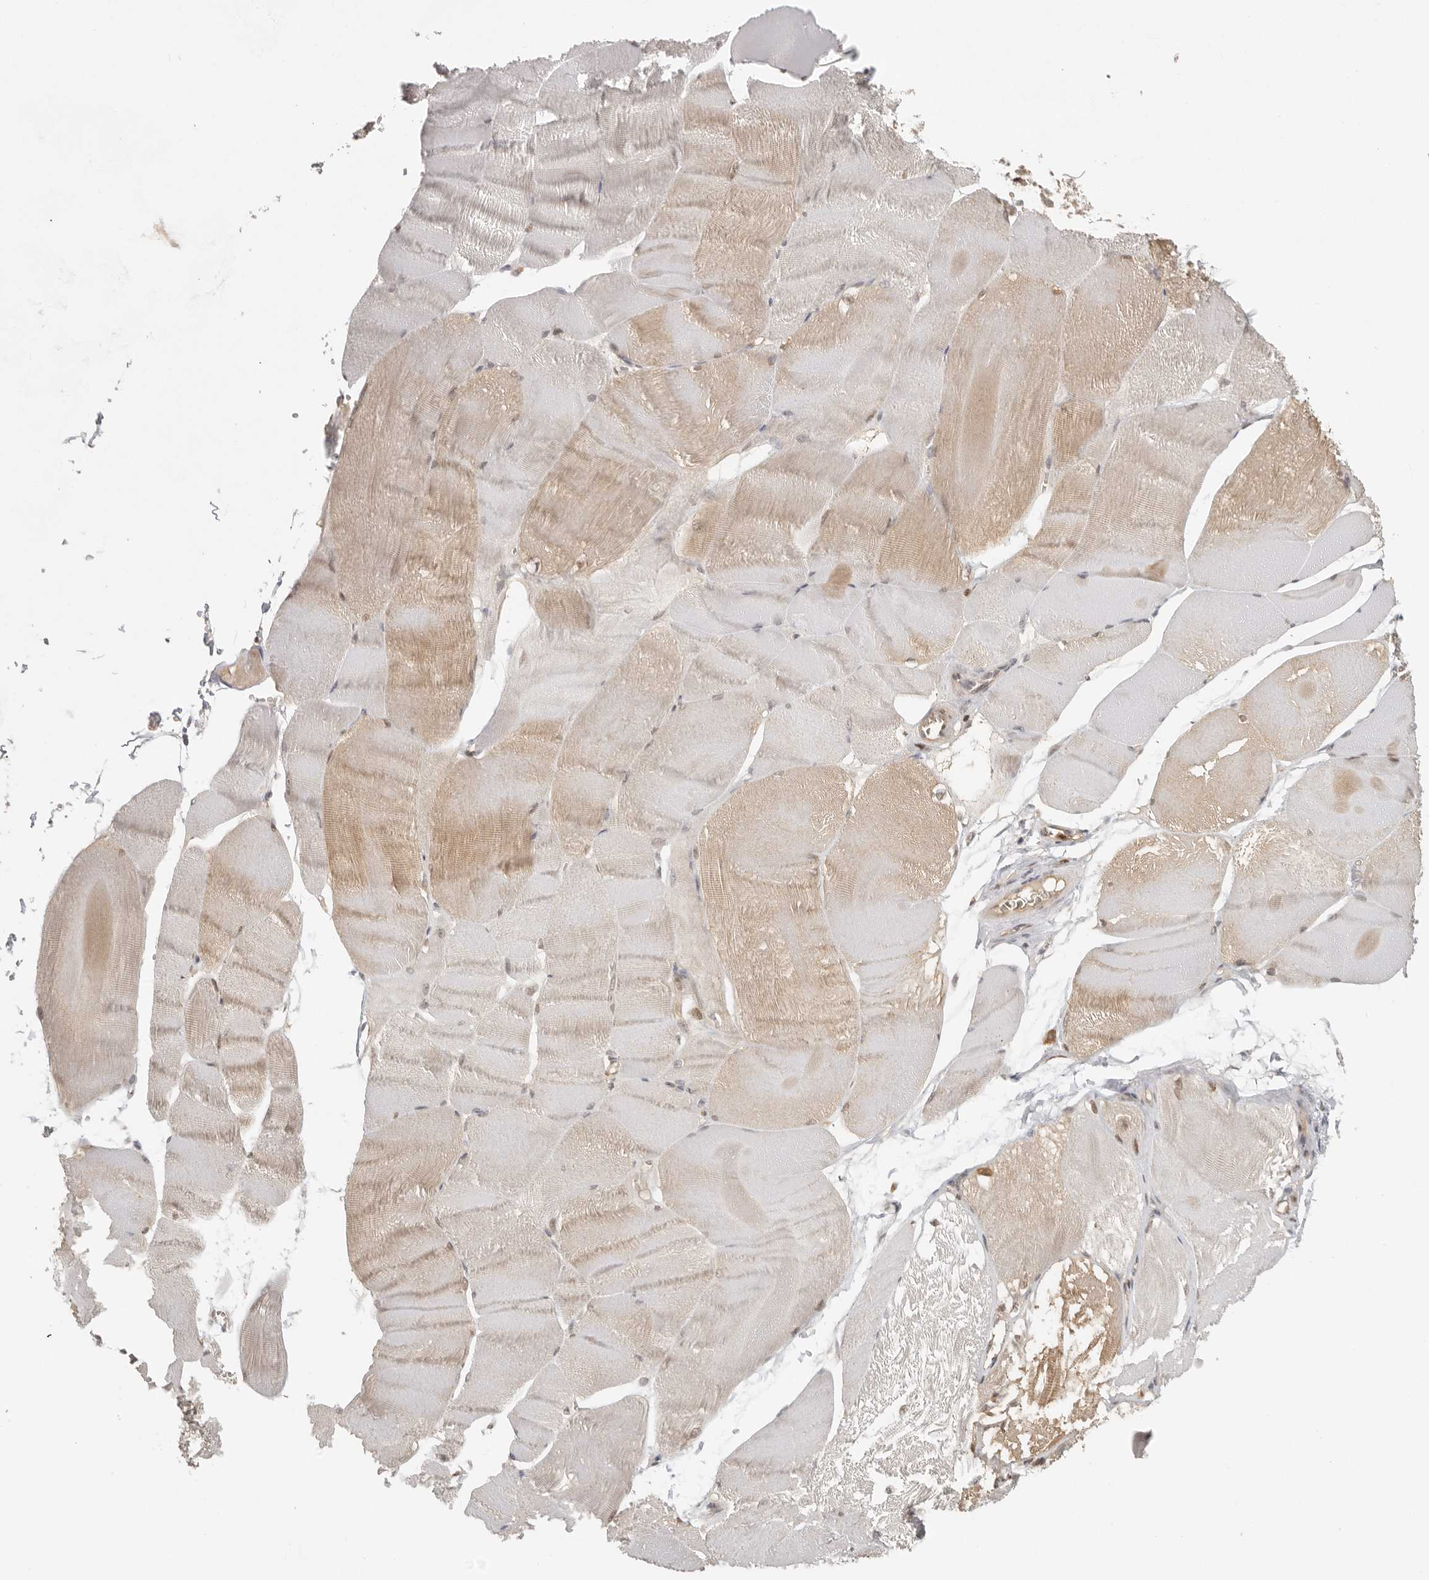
{"staining": {"intensity": "weak", "quantity": "<25%", "location": "cytoplasmic/membranous"}, "tissue": "skeletal muscle", "cell_type": "Myocytes", "image_type": "normal", "snomed": [{"axis": "morphology", "description": "Normal tissue, NOS"}, {"axis": "morphology", "description": "Basal cell carcinoma"}, {"axis": "topography", "description": "Skeletal muscle"}], "caption": "An immunohistochemistry (IHC) image of unremarkable skeletal muscle is shown. There is no staining in myocytes of skeletal muscle.", "gene": "PSMA5", "patient": {"sex": "female", "age": 64}}